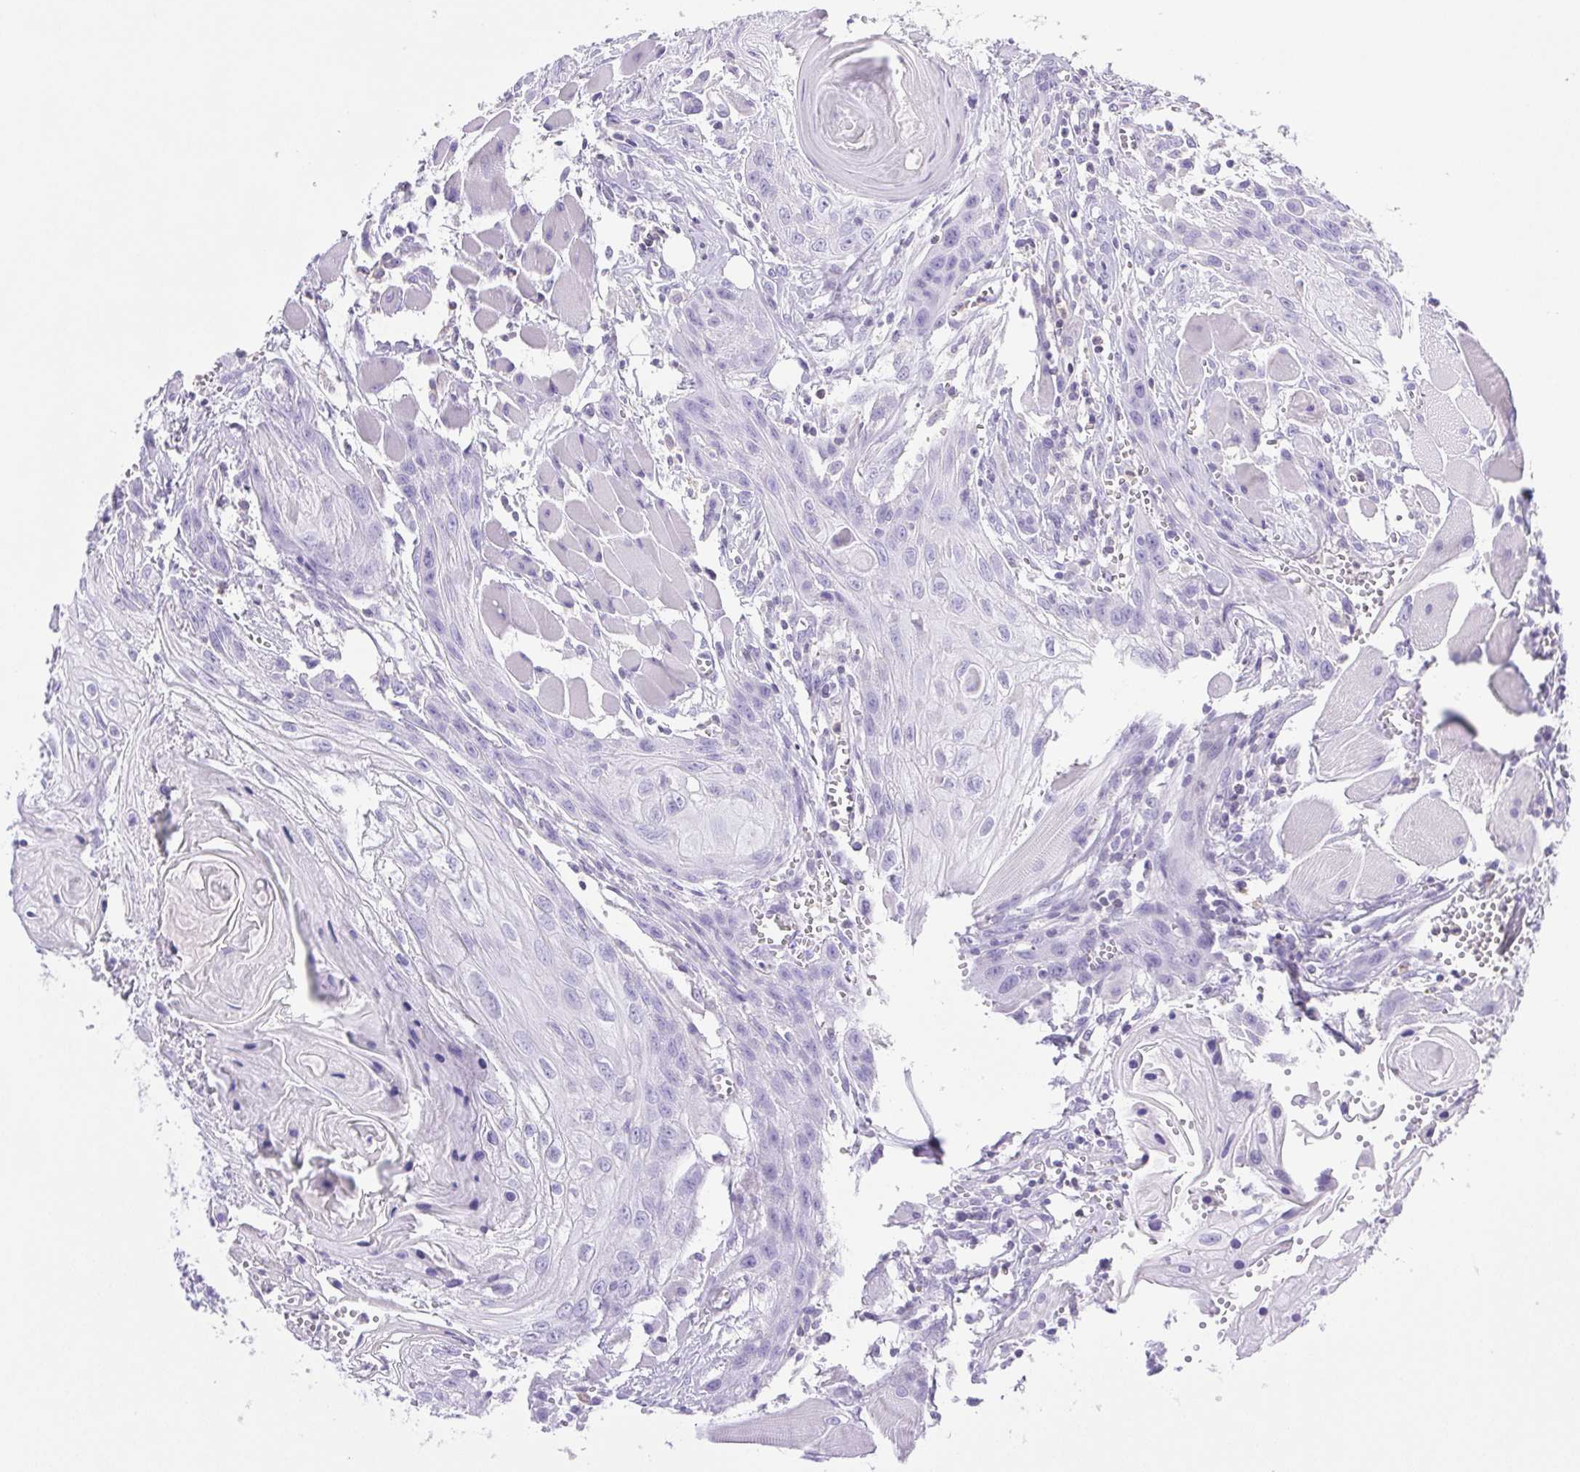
{"staining": {"intensity": "negative", "quantity": "none", "location": "none"}, "tissue": "head and neck cancer", "cell_type": "Tumor cells", "image_type": "cancer", "snomed": [{"axis": "morphology", "description": "Squamous cell carcinoma, NOS"}, {"axis": "topography", "description": "Oral tissue"}, {"axis": "topography", "description": "Head-Neck"}], "caption": "The histopathology image exhibits no significant staining in tumor cells of squamous cell carcinoma (head and neck).", "gene": "SYNPR", "patient": {"sex": "male", "age": 58}}